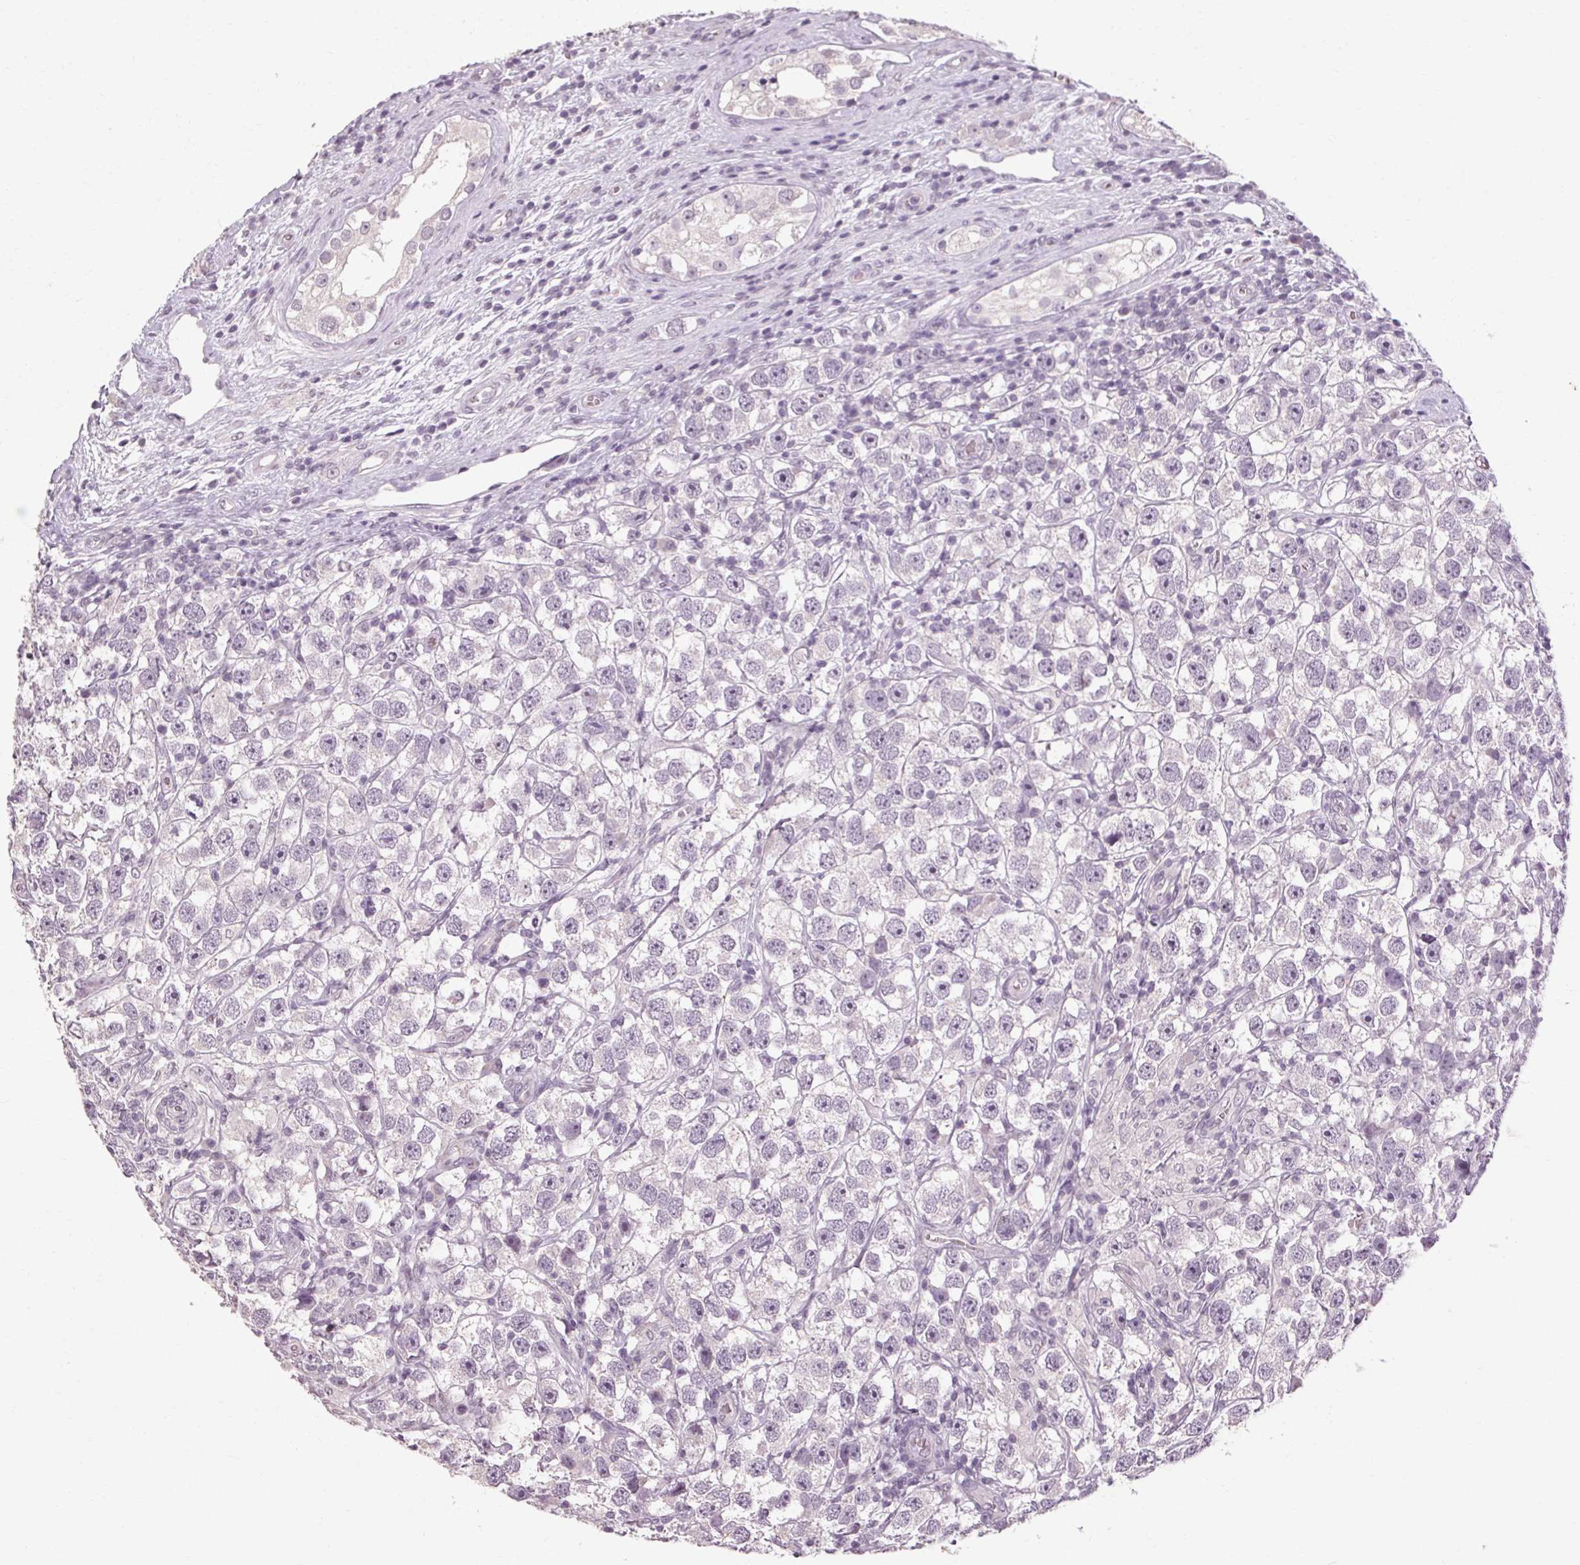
{"staining": {"intensity": "negative", "quantity": "none", "location": "none"}, "tissue": "testis cancer", "cell_type": "Tumor cells", "image_type": "cancer", "snomed": [{"axis": "morphology", "description": "Seminoma, NOS"}, {"axis": "topography", "description": "Testis"}], "caption": "High magnification brightfield microscopy of testis cancer stained with DAB (3,3'-diaminobenzidine) (brown) and counterstained with hematoxylin (blue): tumor cells show no significant expression.", "gene": "POMC", "patient": {"sex": "male", "age": 26}}